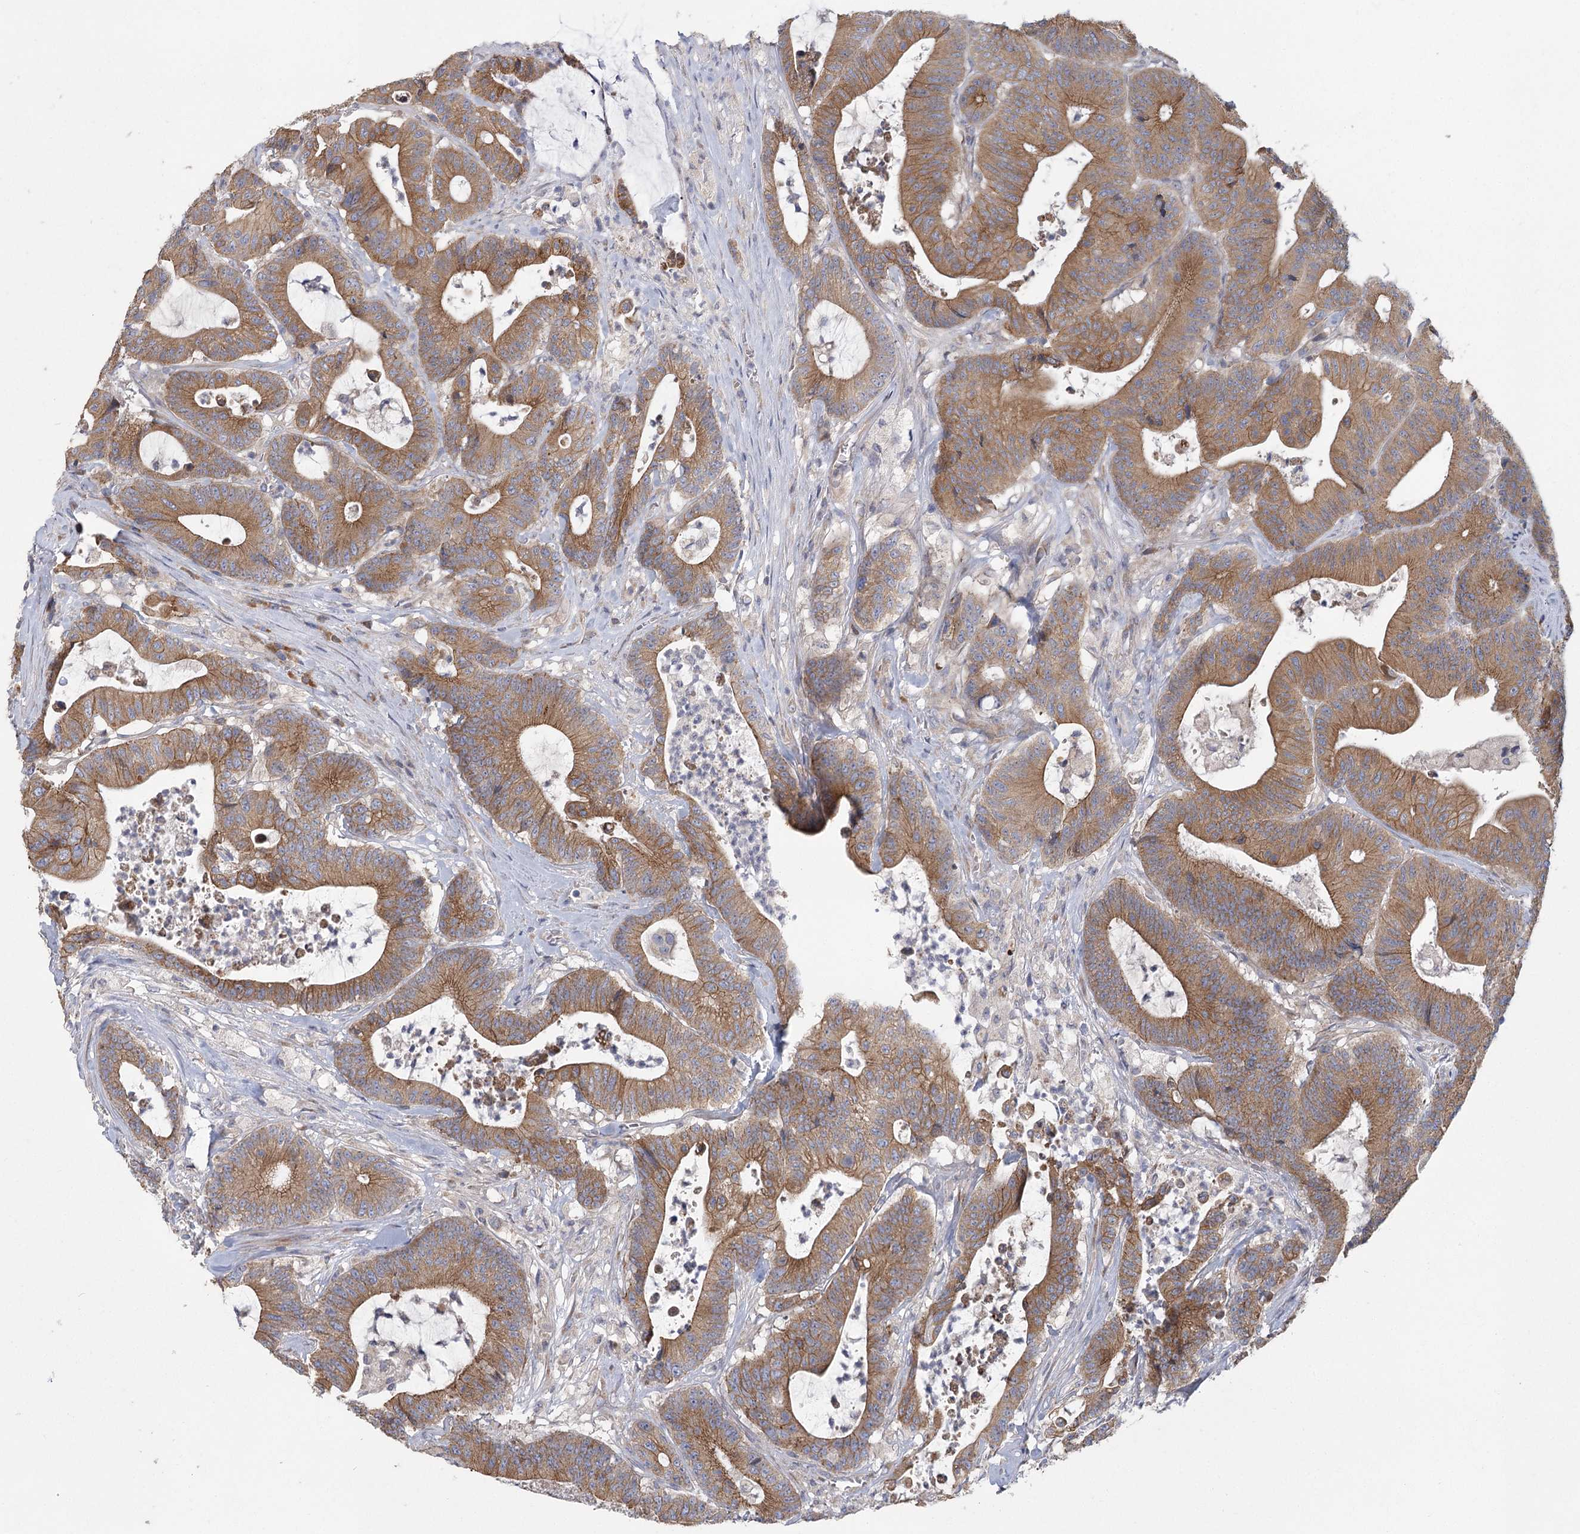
{"staining": {"intensity": "moderate", "quantity": ">75%", "location": "cytoplasmic/membranous"}, "tissue": "colorectal cancer", "cell_type": "Tumor cells", "image_type": "cancer", "snomed": [{"axis": "morphology", "description": "Adenocarcinoma, NOS"}, {"axis": "topography", "description": "Colon"}], "caption": "Immunohistochemical staining of human colorectal adenocarcinoma shows medium levels of moderate cytoplasmic/membranous positivity in about >75% of tumor cells. The protein is stained brown, and the nuclei are stained in blue (DAB (3,3'-diaminobenzidine) IHC with brightfield microscopy, high magnification).", "gene": "CNTLN", "patient": {"sex": "female", "age": 84}}